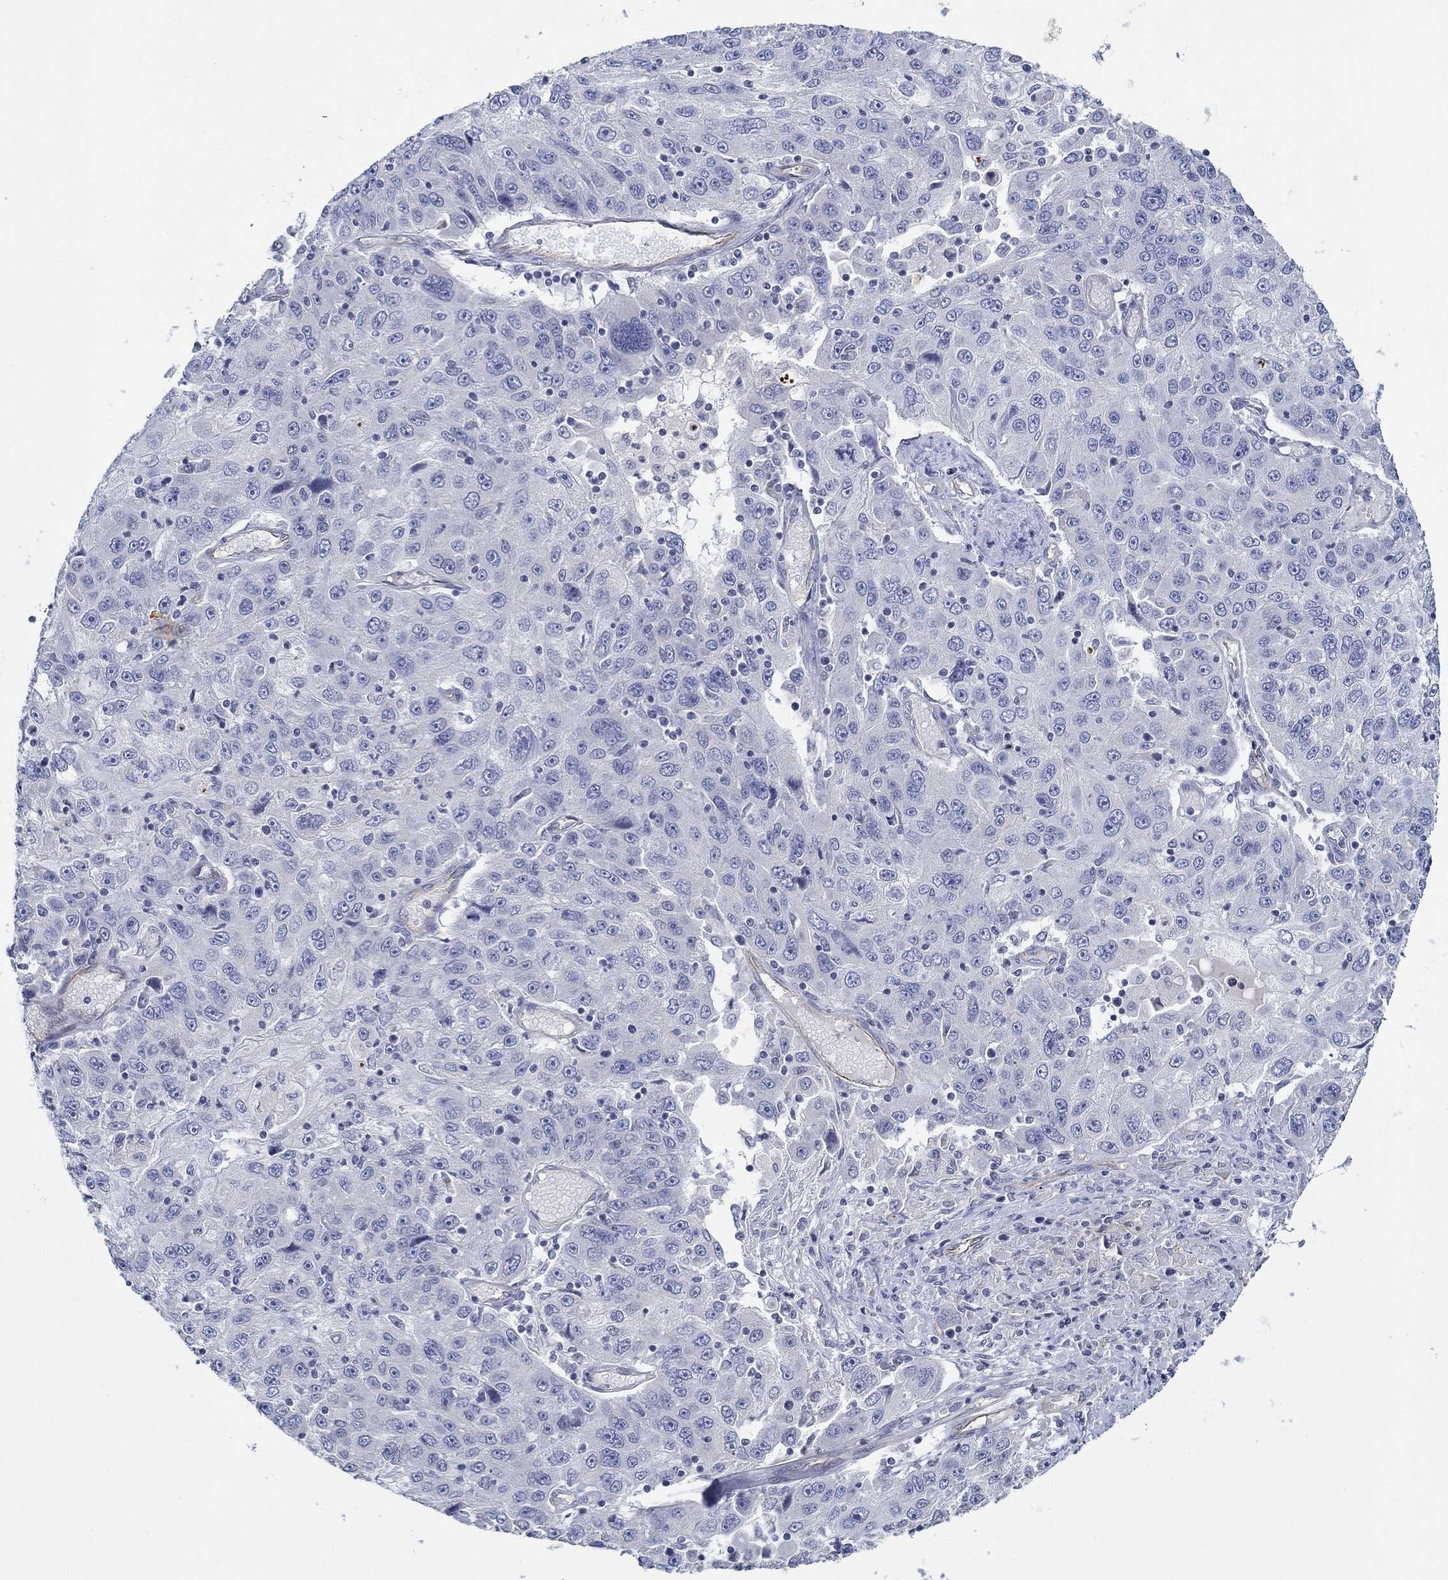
{"staining": {"intensity": "negative", "quantity": "none", "location": "none"}, "tissue": "stomach cancer", "cell_type": "Tumor cells", "image_type": "cancer", "snomed": [{"axis": "morphology", "description": "Adenocarcinoma, NOS"}, {"axis": "topography", "description": "Stomach"}], "caption": "IHC histopathology image of neoplastic tissue: stomach adenocarcinoma stained with DAB (3,3'-diaminobenzidine) reveals no significant protein positivity in tumor cells. (DAB (3,3'-diaminobenzidine) immunohistochemistry with hematoxylin counter stain).", "gene": "GJA5", "patient": {"sex": "male", "age": 56}}